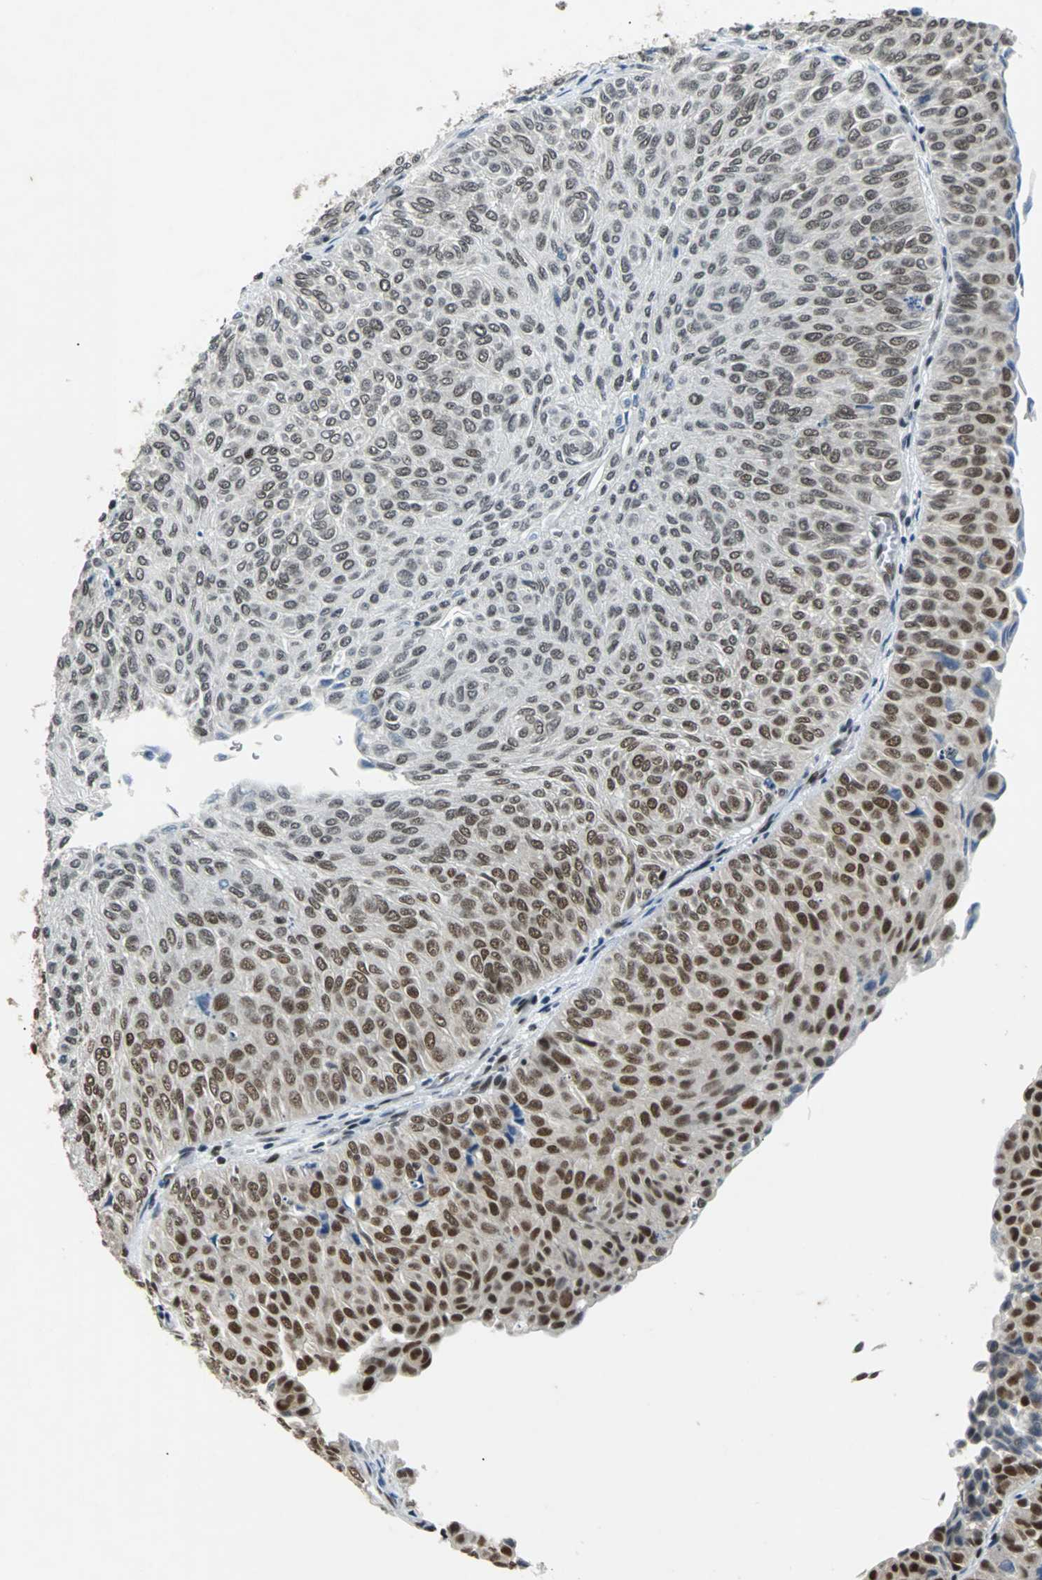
{"staining": {"intensity": "strong", "quantity": ">75%", "location": "nuclear"}, "tissue": "urothelial cancer", "cell_type": "Tumor cells", "image_type": "cancer", "snomed": [{"axis": "morphology", "description": "Urothelial carcinoma, Low grade"}, {"axis": "topography", "description": "Urinary bladder"}], "caption": "Brown immunohistochemical staining in urothelial cancer exhibits strong nuclear positivity in about >75% of tumor cells.", "gene": "GATAD2A", "patient": {"sex": "male", "age": 78}}